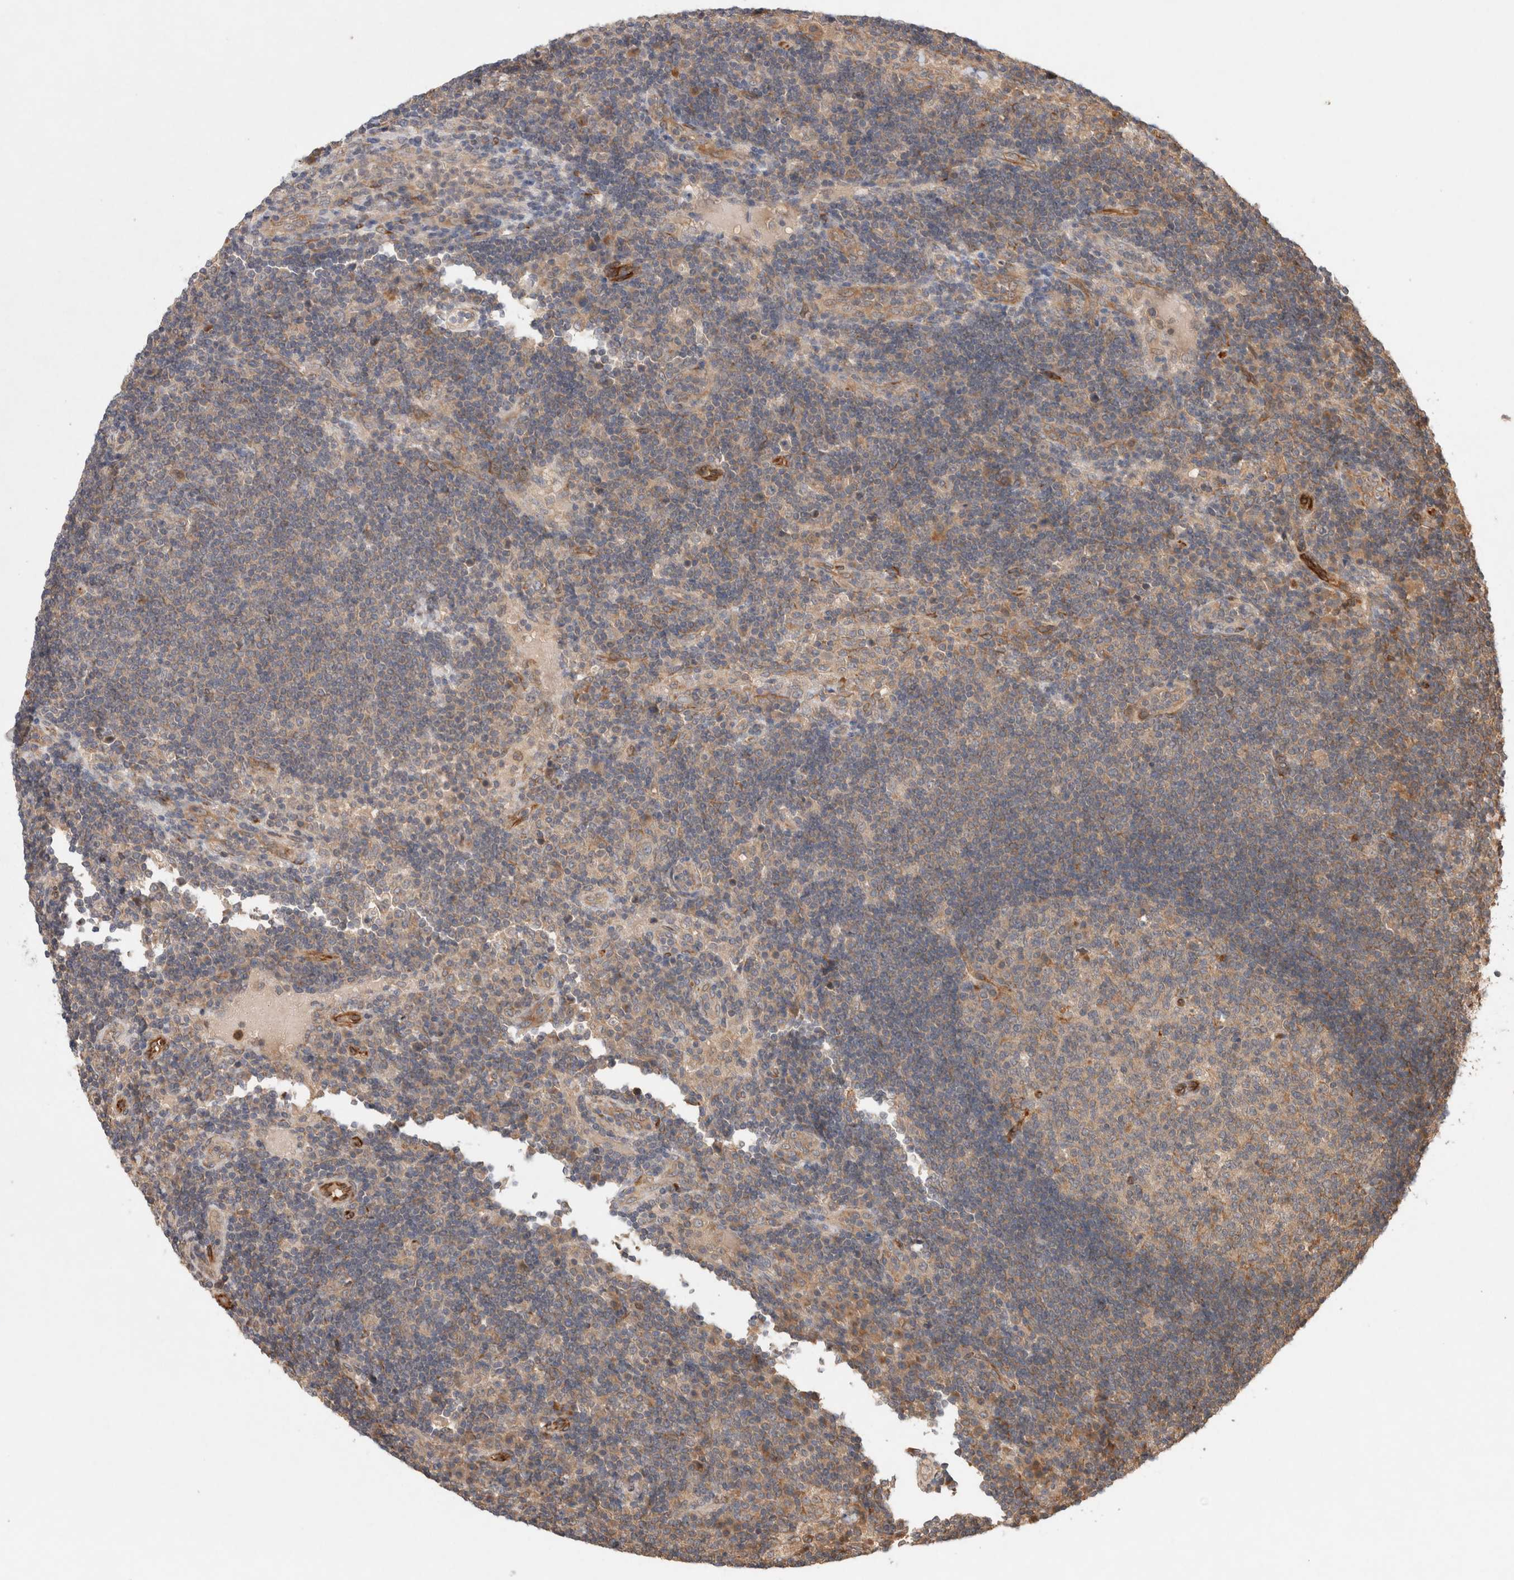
{"staining": {"intensity": "moderate", "quantity": "<25%", "location": "cytoplasmic/membranous"}, "tissue": "lymph node", "cell_type": "Germinal center cells", "image_type": "normal", "snomed": [{"axis": "morphology", "description": "Normal tissue, NOS"}, {"axis": "topography", "description": "Lymph node"}], "caption": "This image shows IHC staining of unremarkable human lymph node, with low moderate cytoplasmic/membranous expression in about <25% of germinal center cells.", "gene": "KLHL20", "patient": {"sex": "female", "age": 53}}